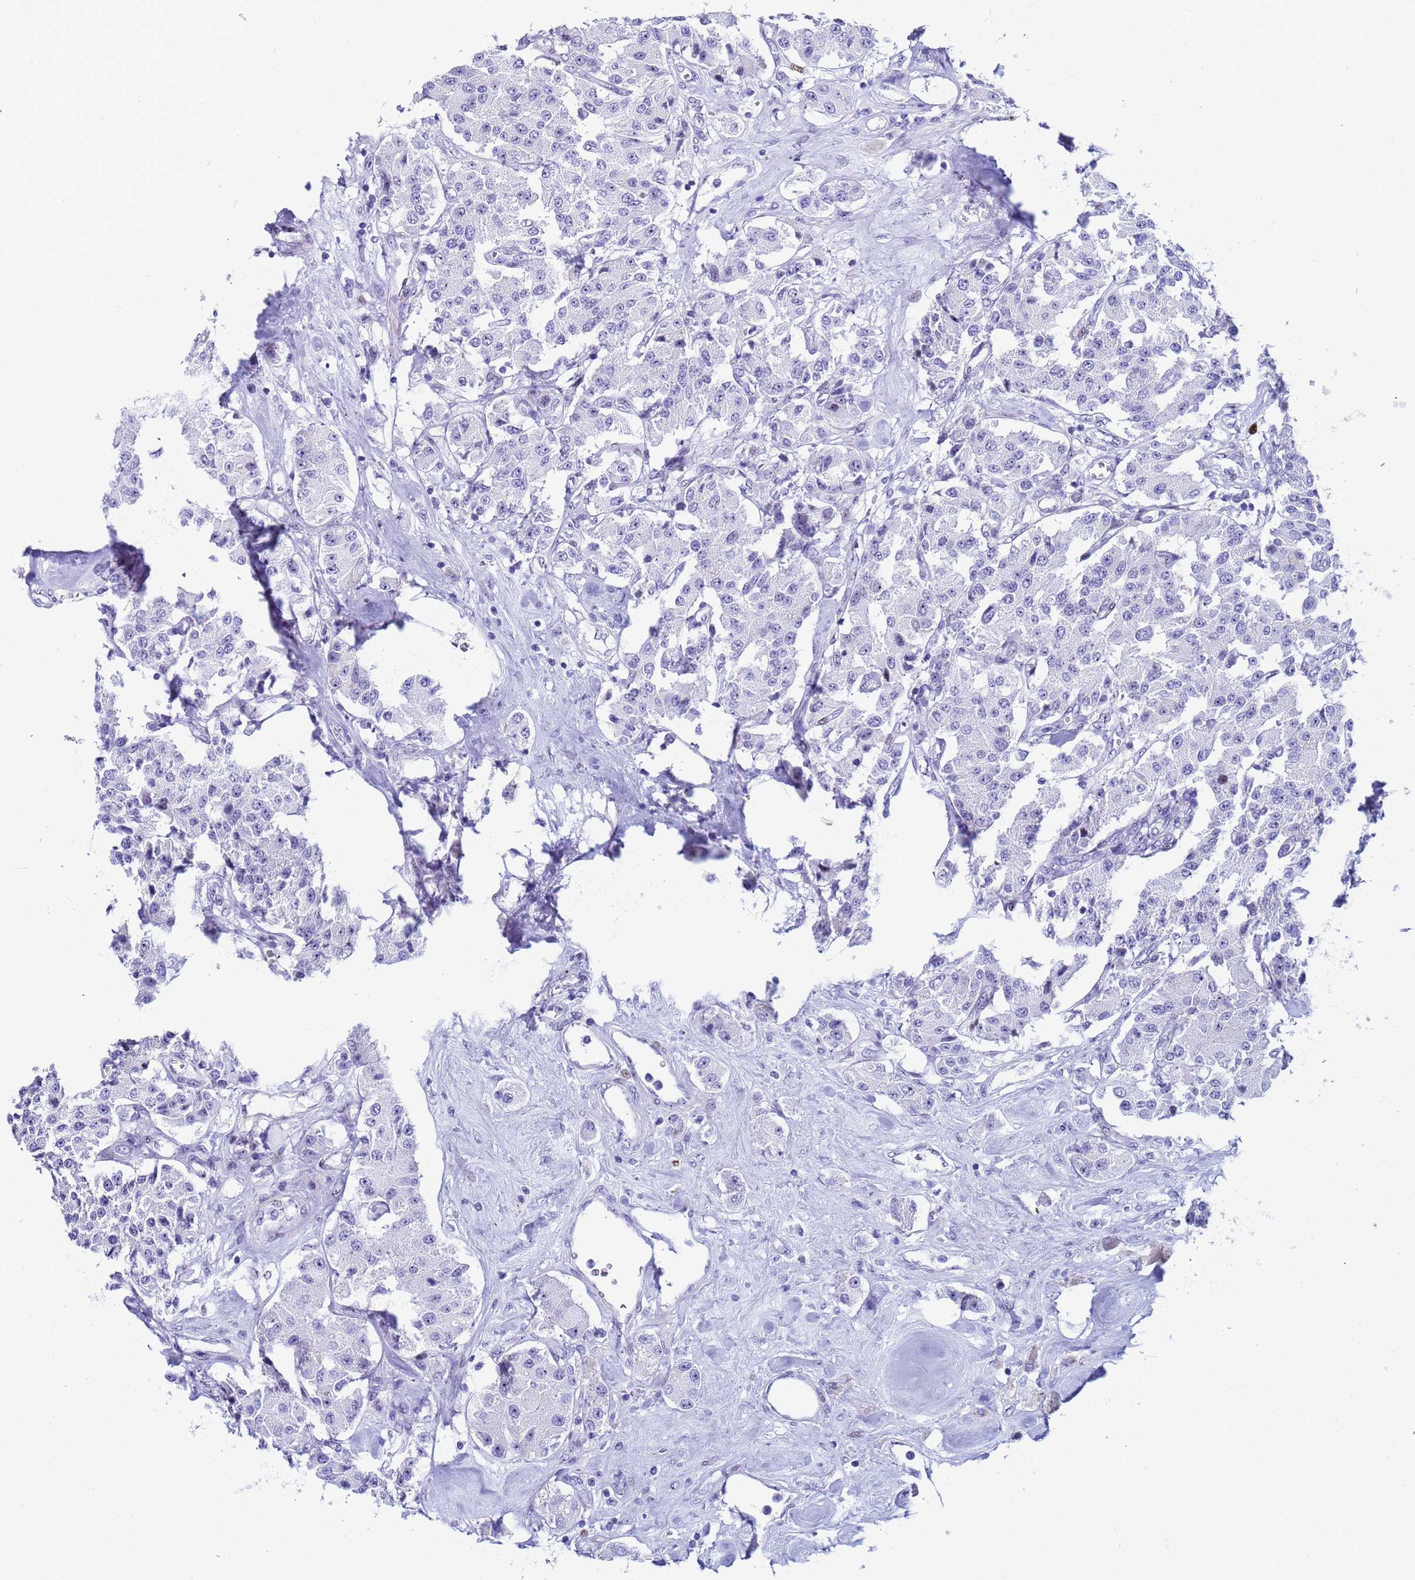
{"staining": {"intensity": "negative", "quantity": "none", "location": "none"}, "tissue": "carcinoid", "cell_type": "Tumor cells", "image_type": "cancer", "snomed": [{"axis": "morphology", "description": "Carcinoid, malignant, NOS"}, {"axis": "topography", "description": "Pancreas"}], "caption": "An immunohistochemistry micrograph of carcinoid is shown. There is no staining in tumor cells of carcinoid. (DAB (3,3'-diaminobenzidine) immunohistochemistry (IHC), high magnification).", "gene": "POP5", "patient": {"sex": "male", "age": 41}}